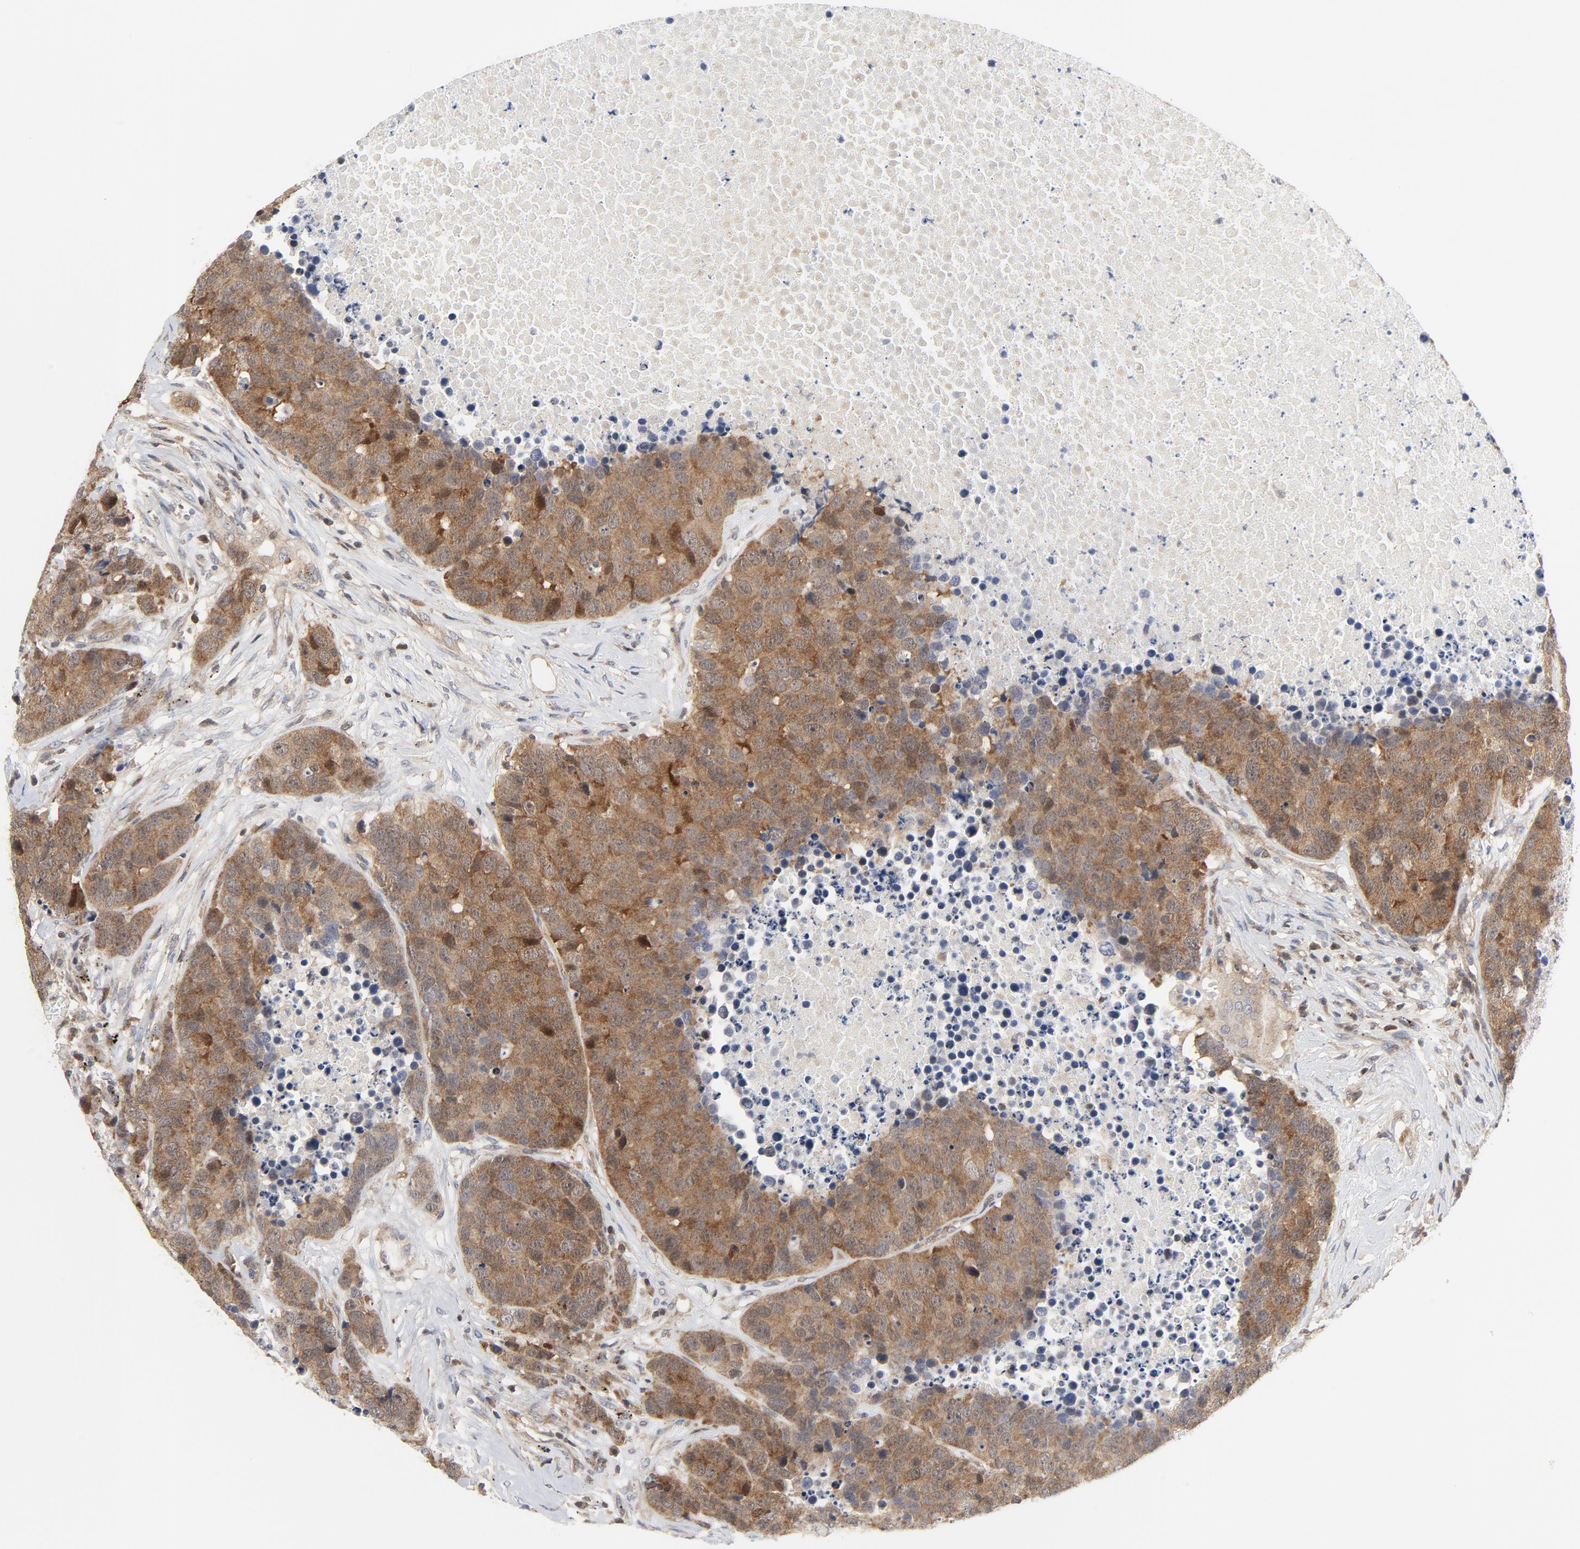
{"staining": {"intensity": "moderate", "quantity": ">75%", "location": "cytoplasmic/membranous,nuclear"}, "tissue": "carcinoid", "cell_type": "Tumor cells", "image_type": "cancer", "snomed": [{"axis": "morphology", "description": "Carcinoid, malignant, NOS"}, {"axis": "topography", "description": "Lung"}], "caption": "Human carcinoid stained for a protein (brown) exhibits moderate cytoplasmic/membranous and nuclear positive positivity in about >75% of tumor cells.", "gene": "MAP2K7", "patient": {"sex": "male", "age": 60}}